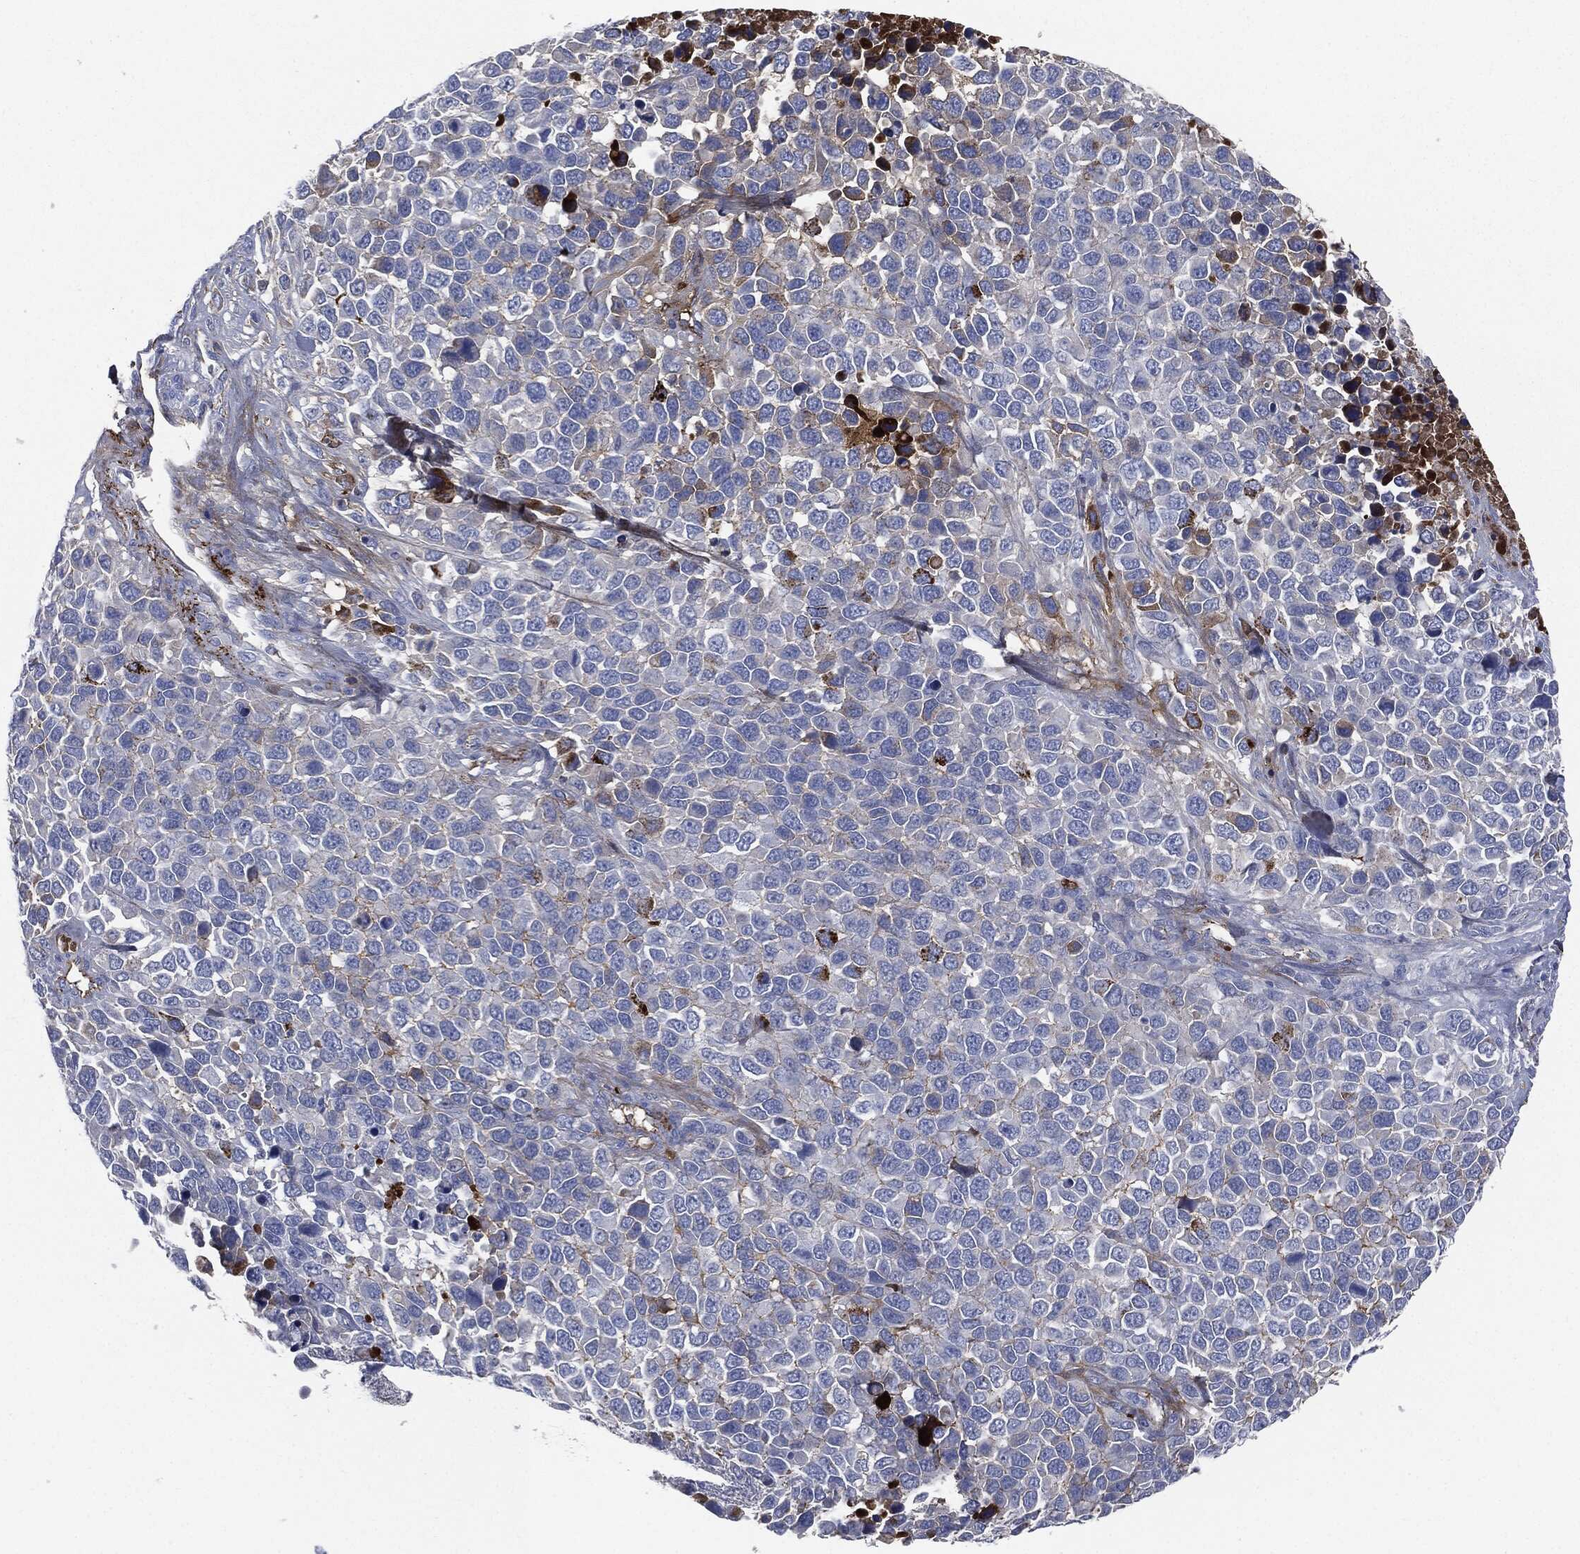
{"staining": {"intensity": "moderate", "quantity": "<25%", "location": "cytoplasmic/membranous"}, "tissue": "melanoma", "cell_type": "Tumor cells", "image_type": "cancer", "snomed": [{"axis": "morphology", "description": "Malignant melanoma, Metastatic site"}, {"axis": "topography", "description": "Skin"}], "caption": "The immunohistochemical stain labels moderate cytoplasmic/membranous staining in tumor cells of melanoma tissue. The staining was performed using DAB (3,3'-diaminobenzidine), with brown indicating positive protein expression. Nuclei are stained blue with hematoxylin.", "gene": "APOB", "patient": {"sex": "male", "age": 84}}